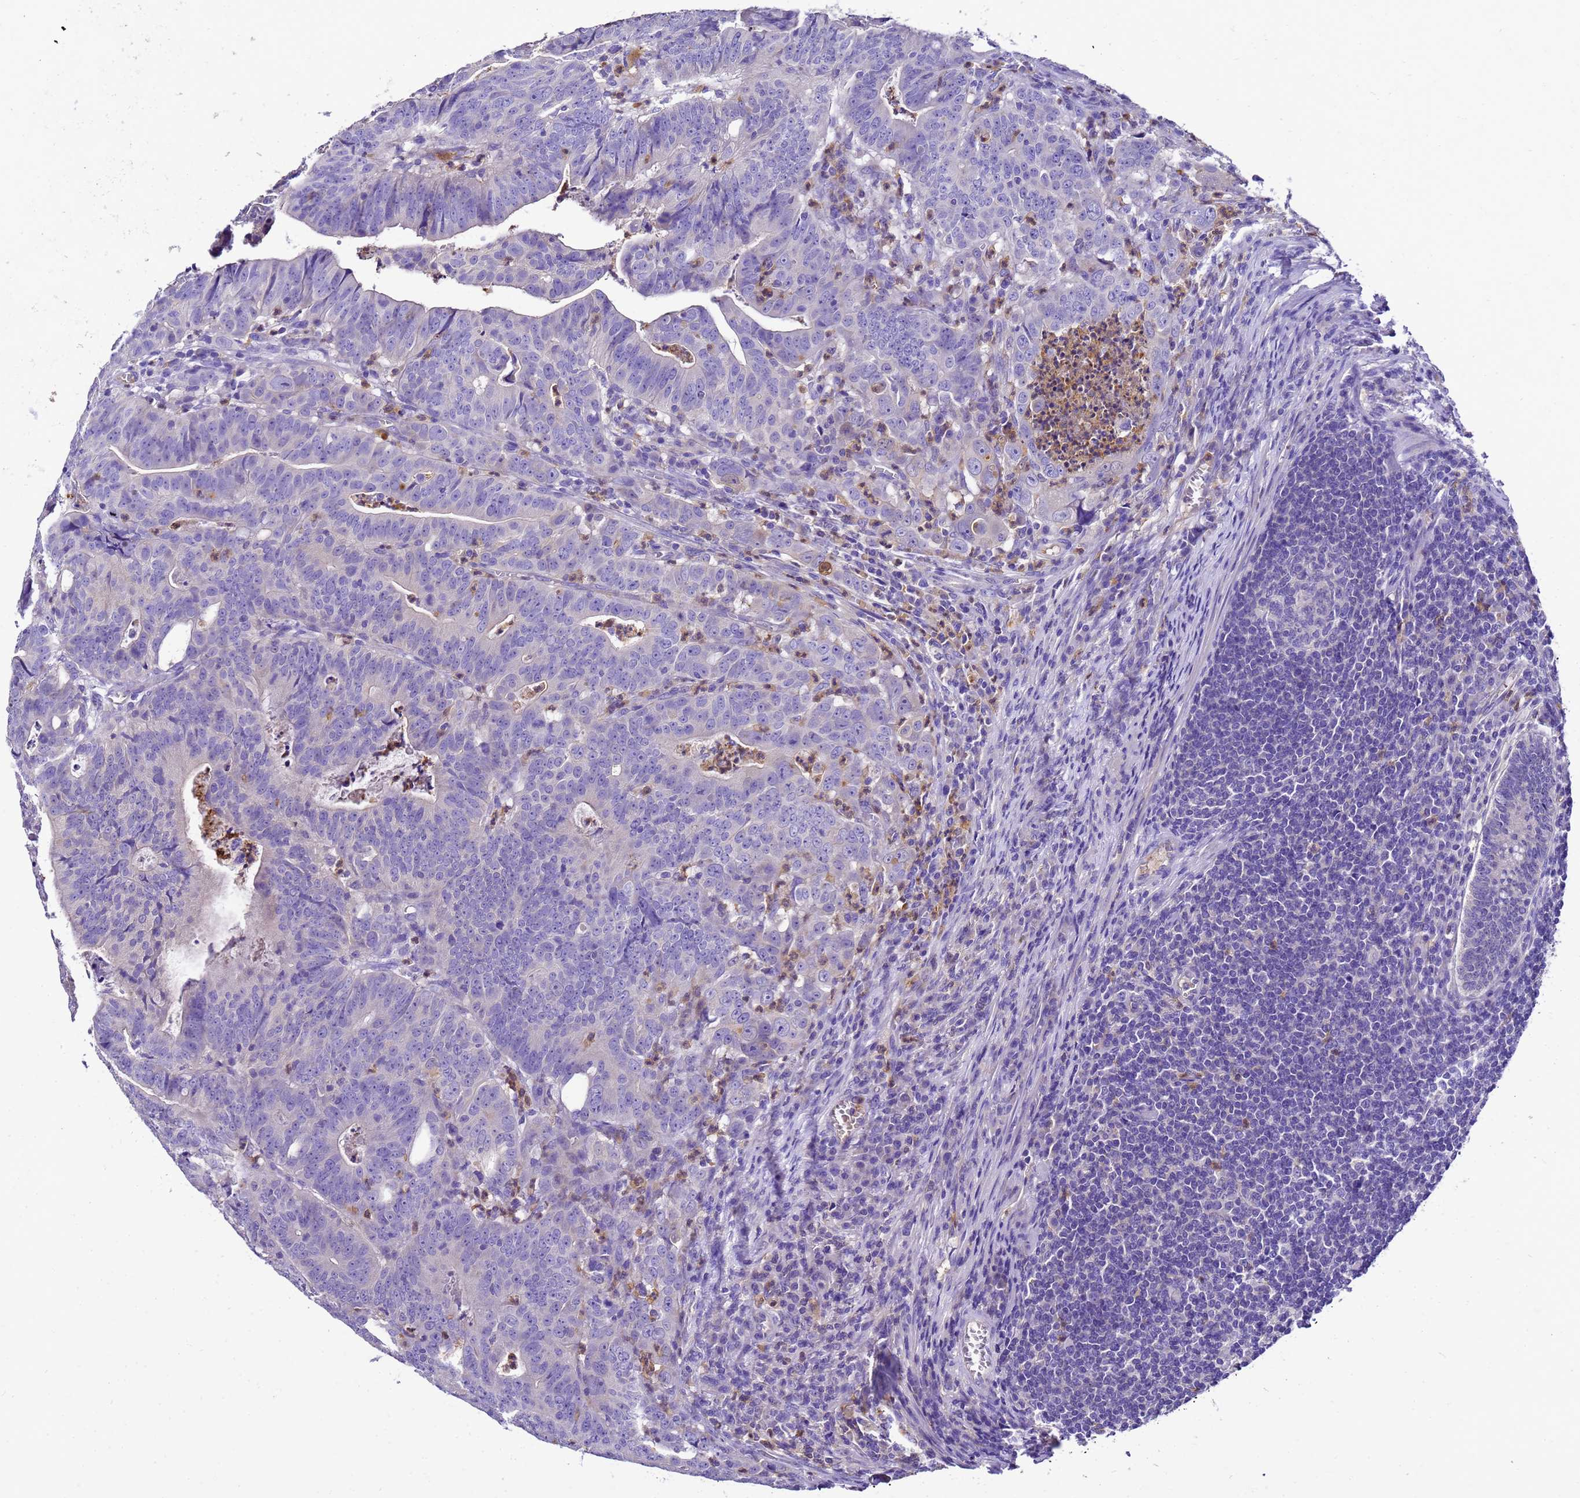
{"staining": {"intensity": "negative", "quantity": "none", "location": "none"}, "tissue": "colorectal cancer", "cell_type": "Tumor cells", "image_type": "cancer", "snomed": [{"axis": "morphology", "description": "Adenocarcinoma, NOS"}, {"axis": "topography", "description": "Rectum"}], "caption": "IHC photomicrograph of neoplastic tissue: human adenocarcinoma (colorectal) stained with DAB (3,3'-diaminobenzidine) exhibits no significant protein staining in tumor cells.", "gene": "UGT2A1", "patient": {"sex": "male", "age": 69}}